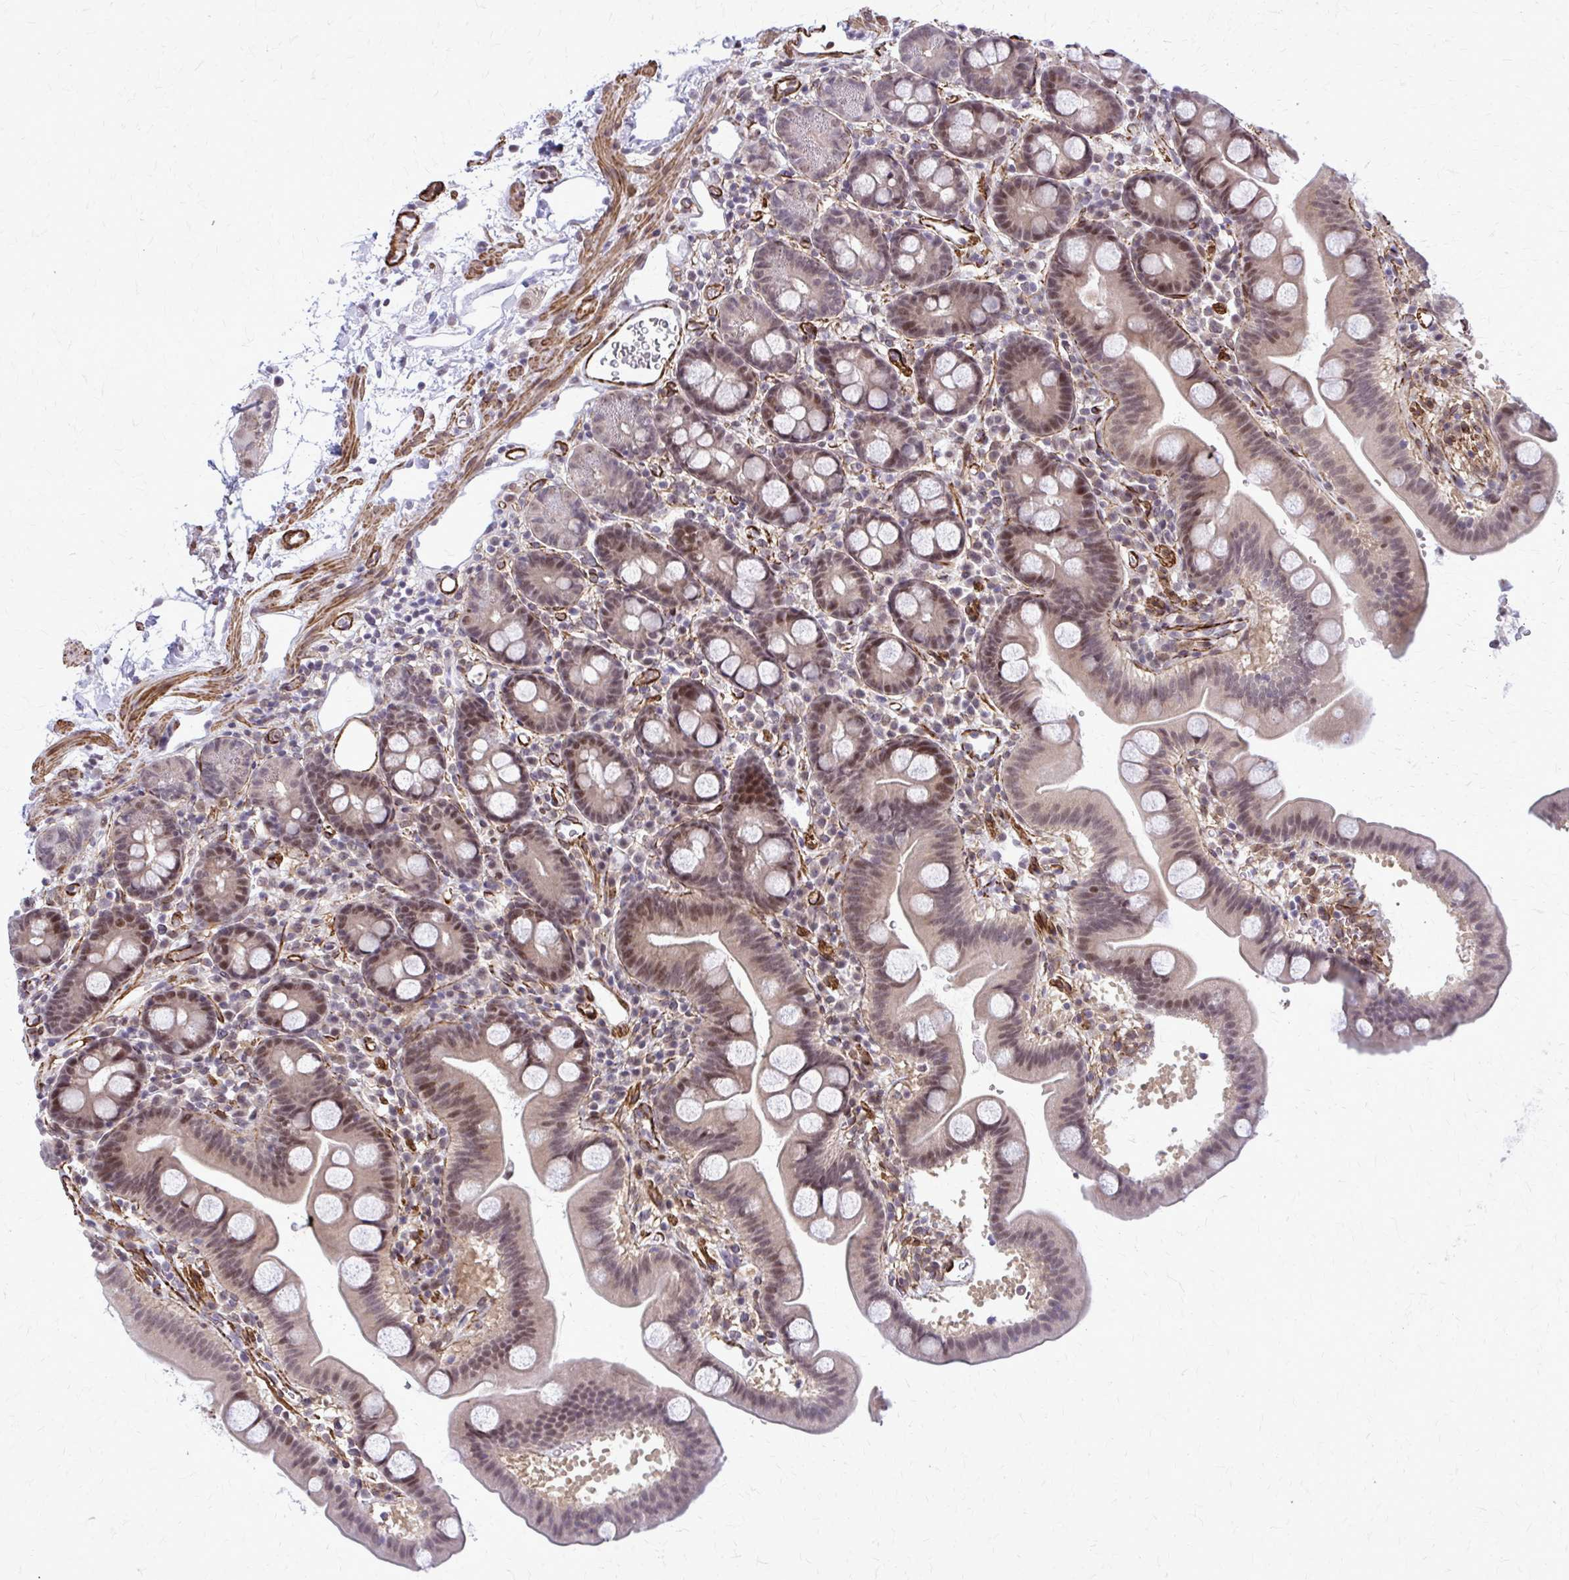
{"staining": {"intensity": "moderate", "quantity": "<25%", "location": "nuclear"}, "tissue": "duodenum", "cell_type": "Glandular cells", "image_type": "normal", "snomed": [{"axis": "morphology", "description": "Normal tissue, NOS"}, {"axis": "topography", "description": "Duodenum"}], "caption": "Immunohistochemical staining of normal duodenum demonstrates <25% levels of moderate nuclear protein positivity in approximately <25% of glandular cells. (DAB (3,3'-diaminobenzidine) = brown stain, brightfield microscopy at high magnification).", "gene": "NRBF2", "patient": {"sex": "male", "age": 59}}